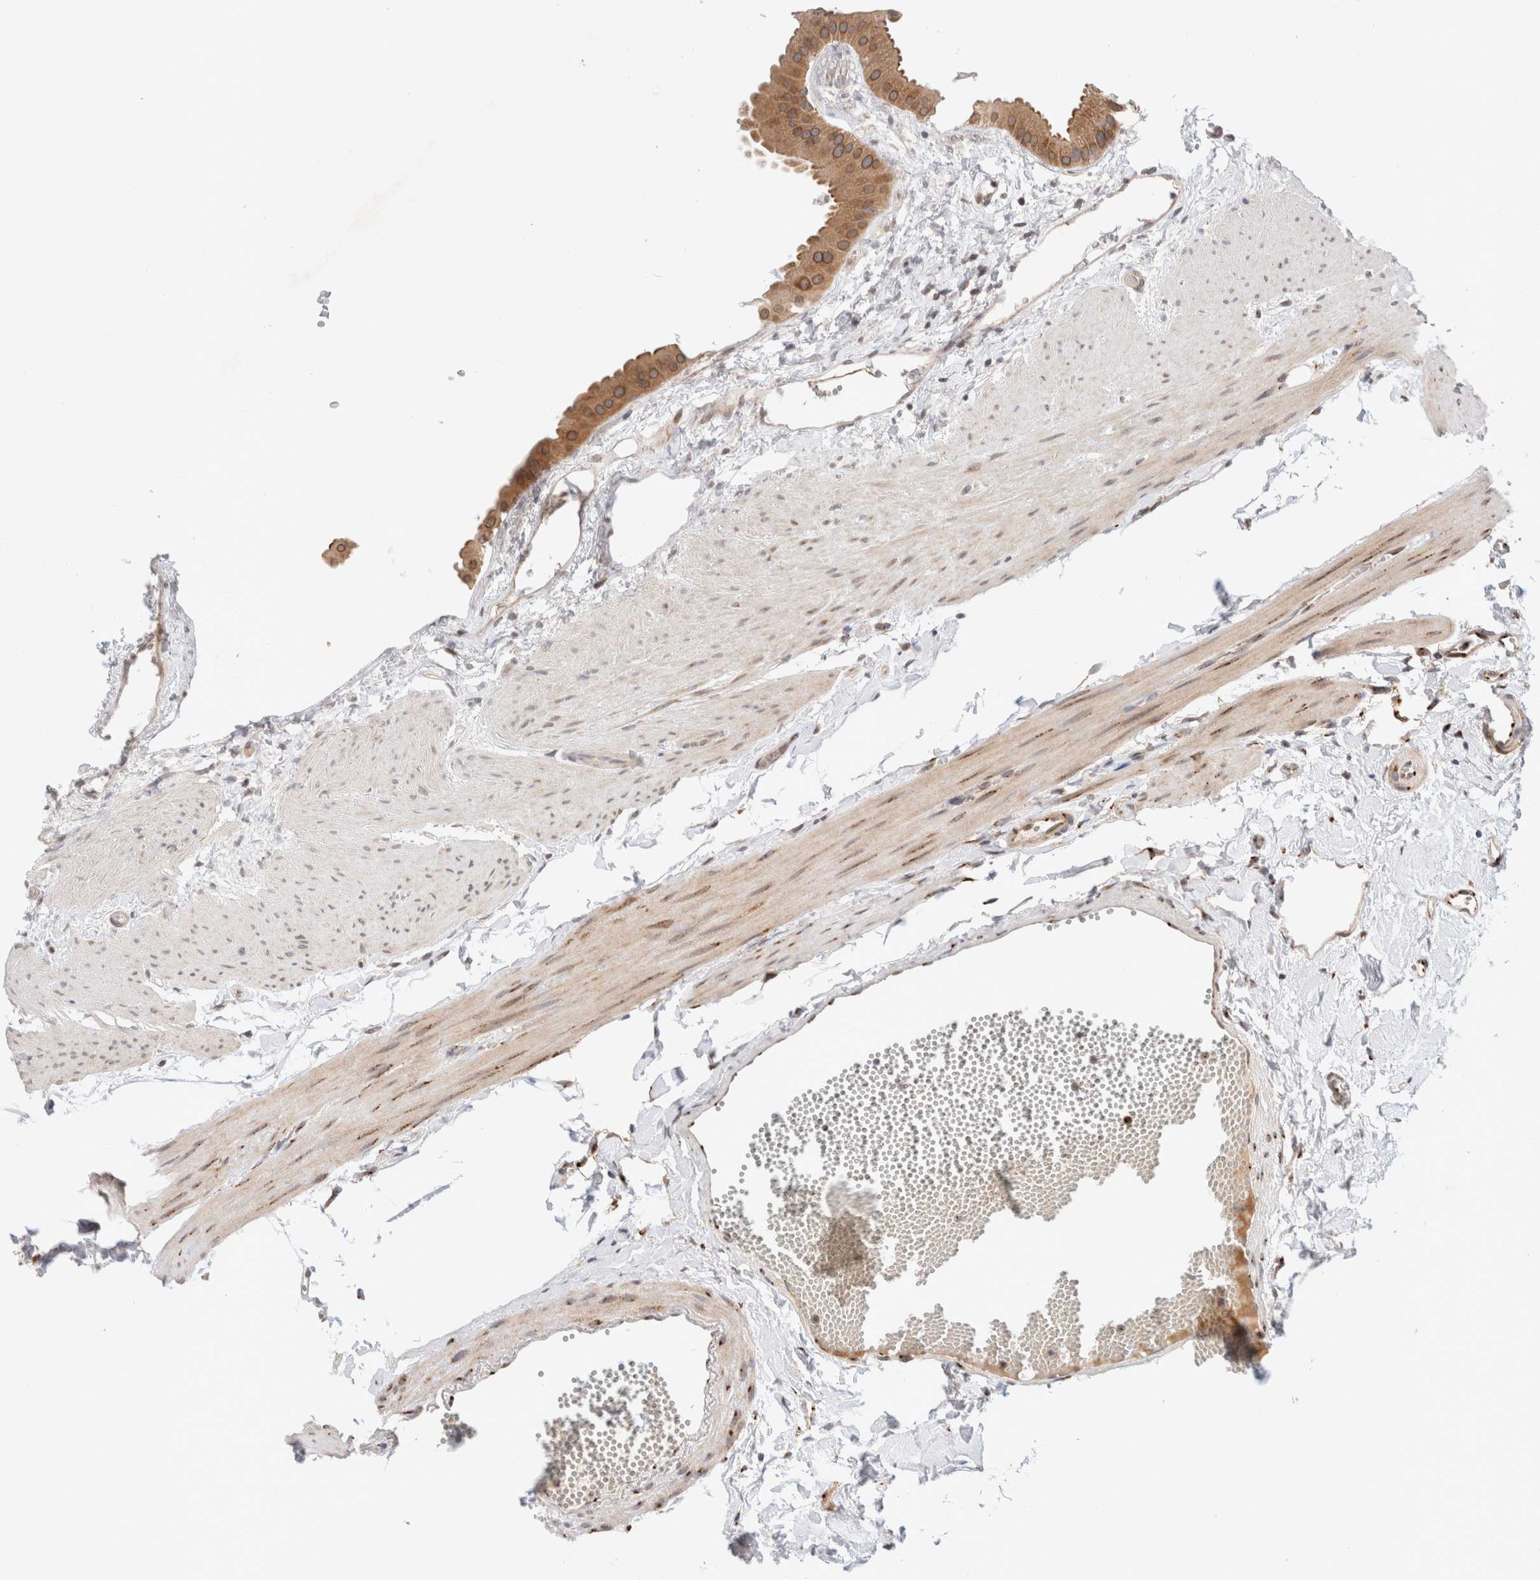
{"staining": {"intensity": "strong", "quantity": ">75%", "location": "cytoplasmic/membranous"}, "tissue": "gallbladder", "cell_type": "Glandular cells", "image_type": "normal", "snomed": [{"axis": "morphology", "description": "Normal tissue, NOS"}, {"axis": "topography", "description": "Gallbladder"}], "caption": "A brown stain shows strong cytoplasmic/membranous positivity of a protein in glandular cells of unremarkable gallbladder.", "gene": "GCN1", "patient": {"sex": "female", "age": 64}}